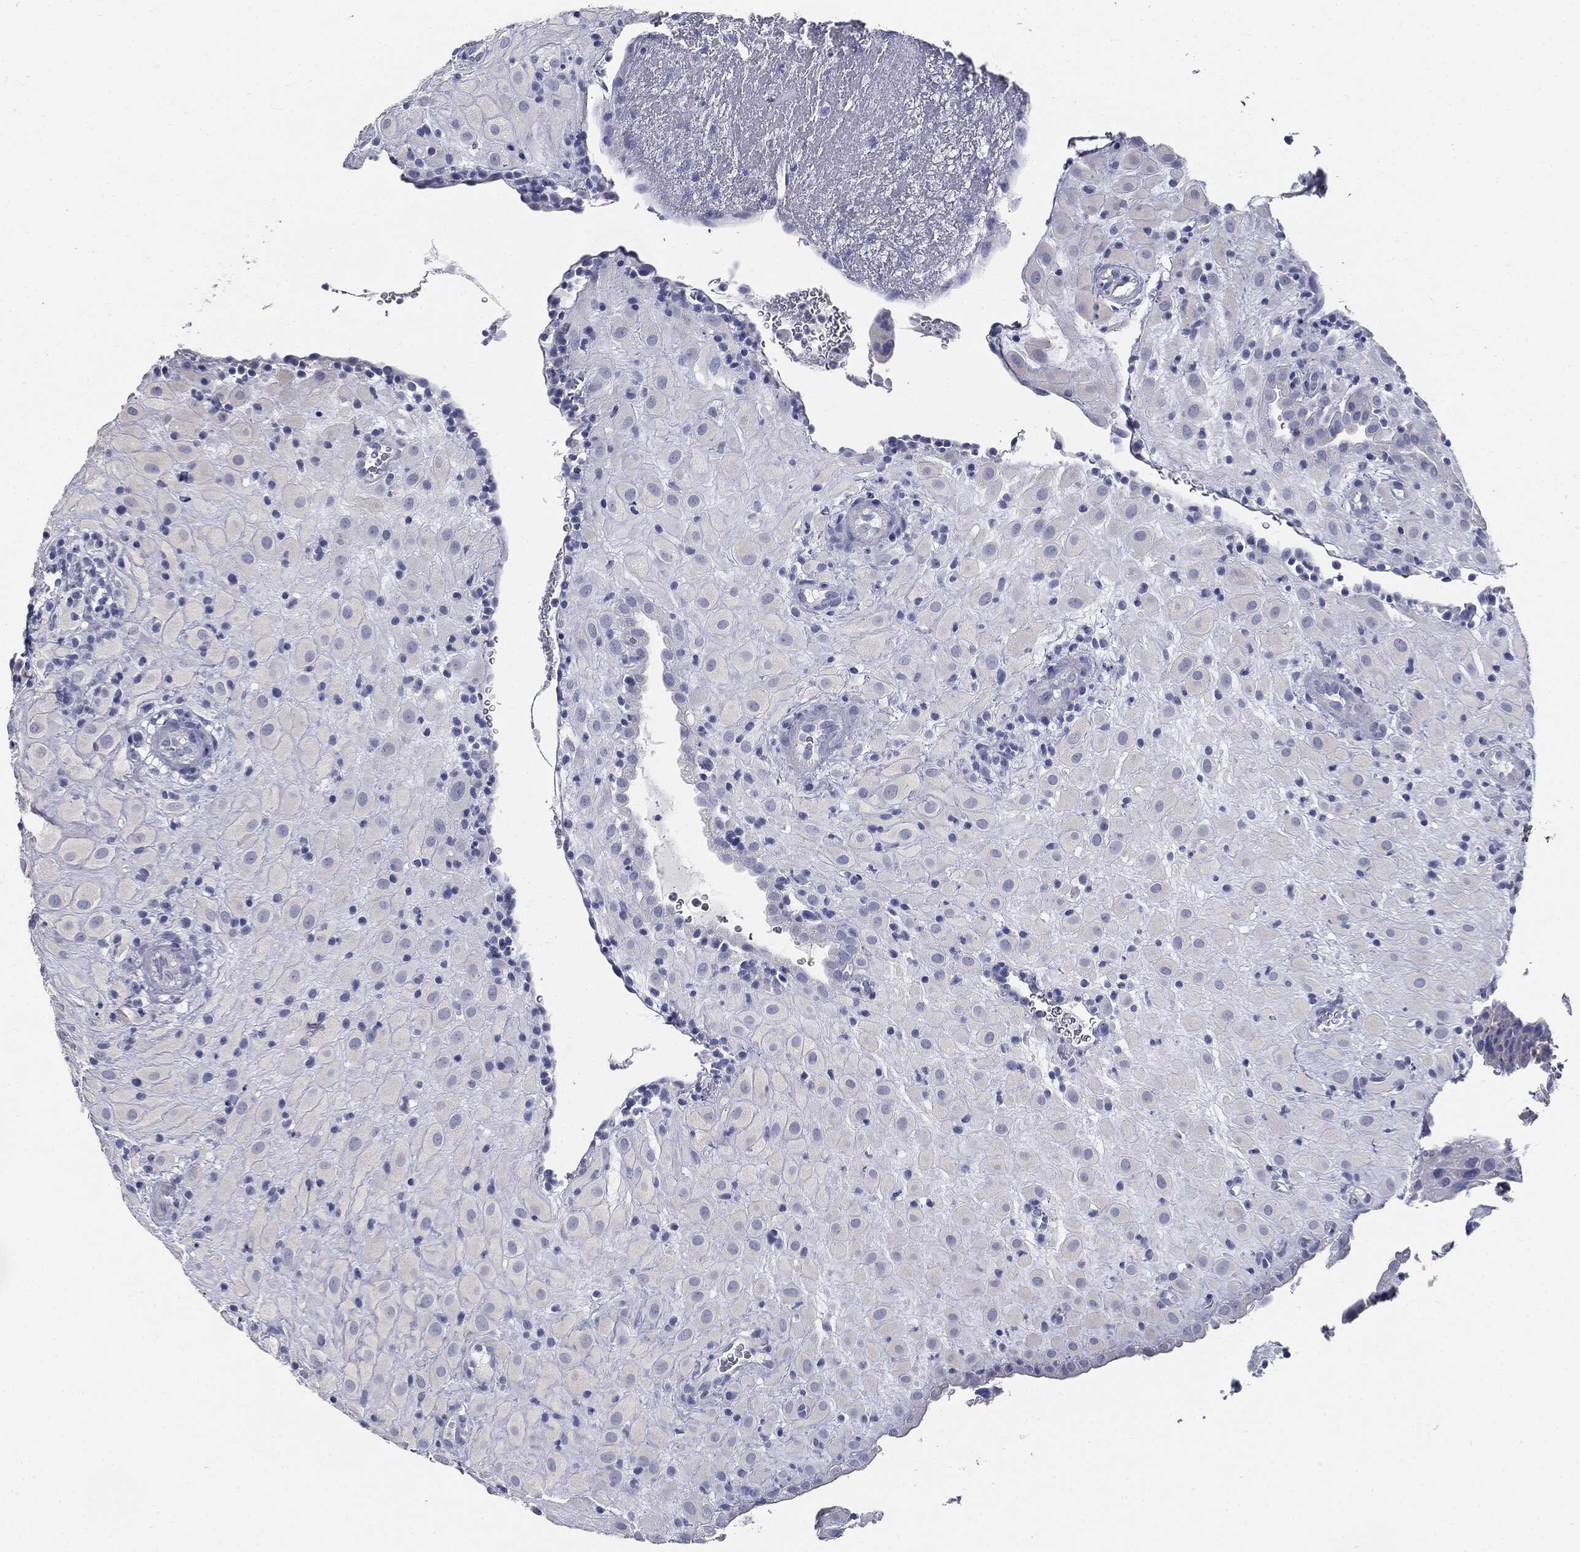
{"staining": {"intensity": "negative", "quantity": "none", "location": "none"}, "tissue": "placenta", "cell_type": "Decidual cells", "image_type": "normal", "snomed": [{"axis": "morphology", "description": "Normal tissue, NOS"}, {"axis": "topography", "description": "Placenta"}], "caption": "Immunohistochemistry of benign human placenta shows no positivity in decidual cells.", "gene": "CUZD1", "patient": {"sex": "female", "age": 19}}